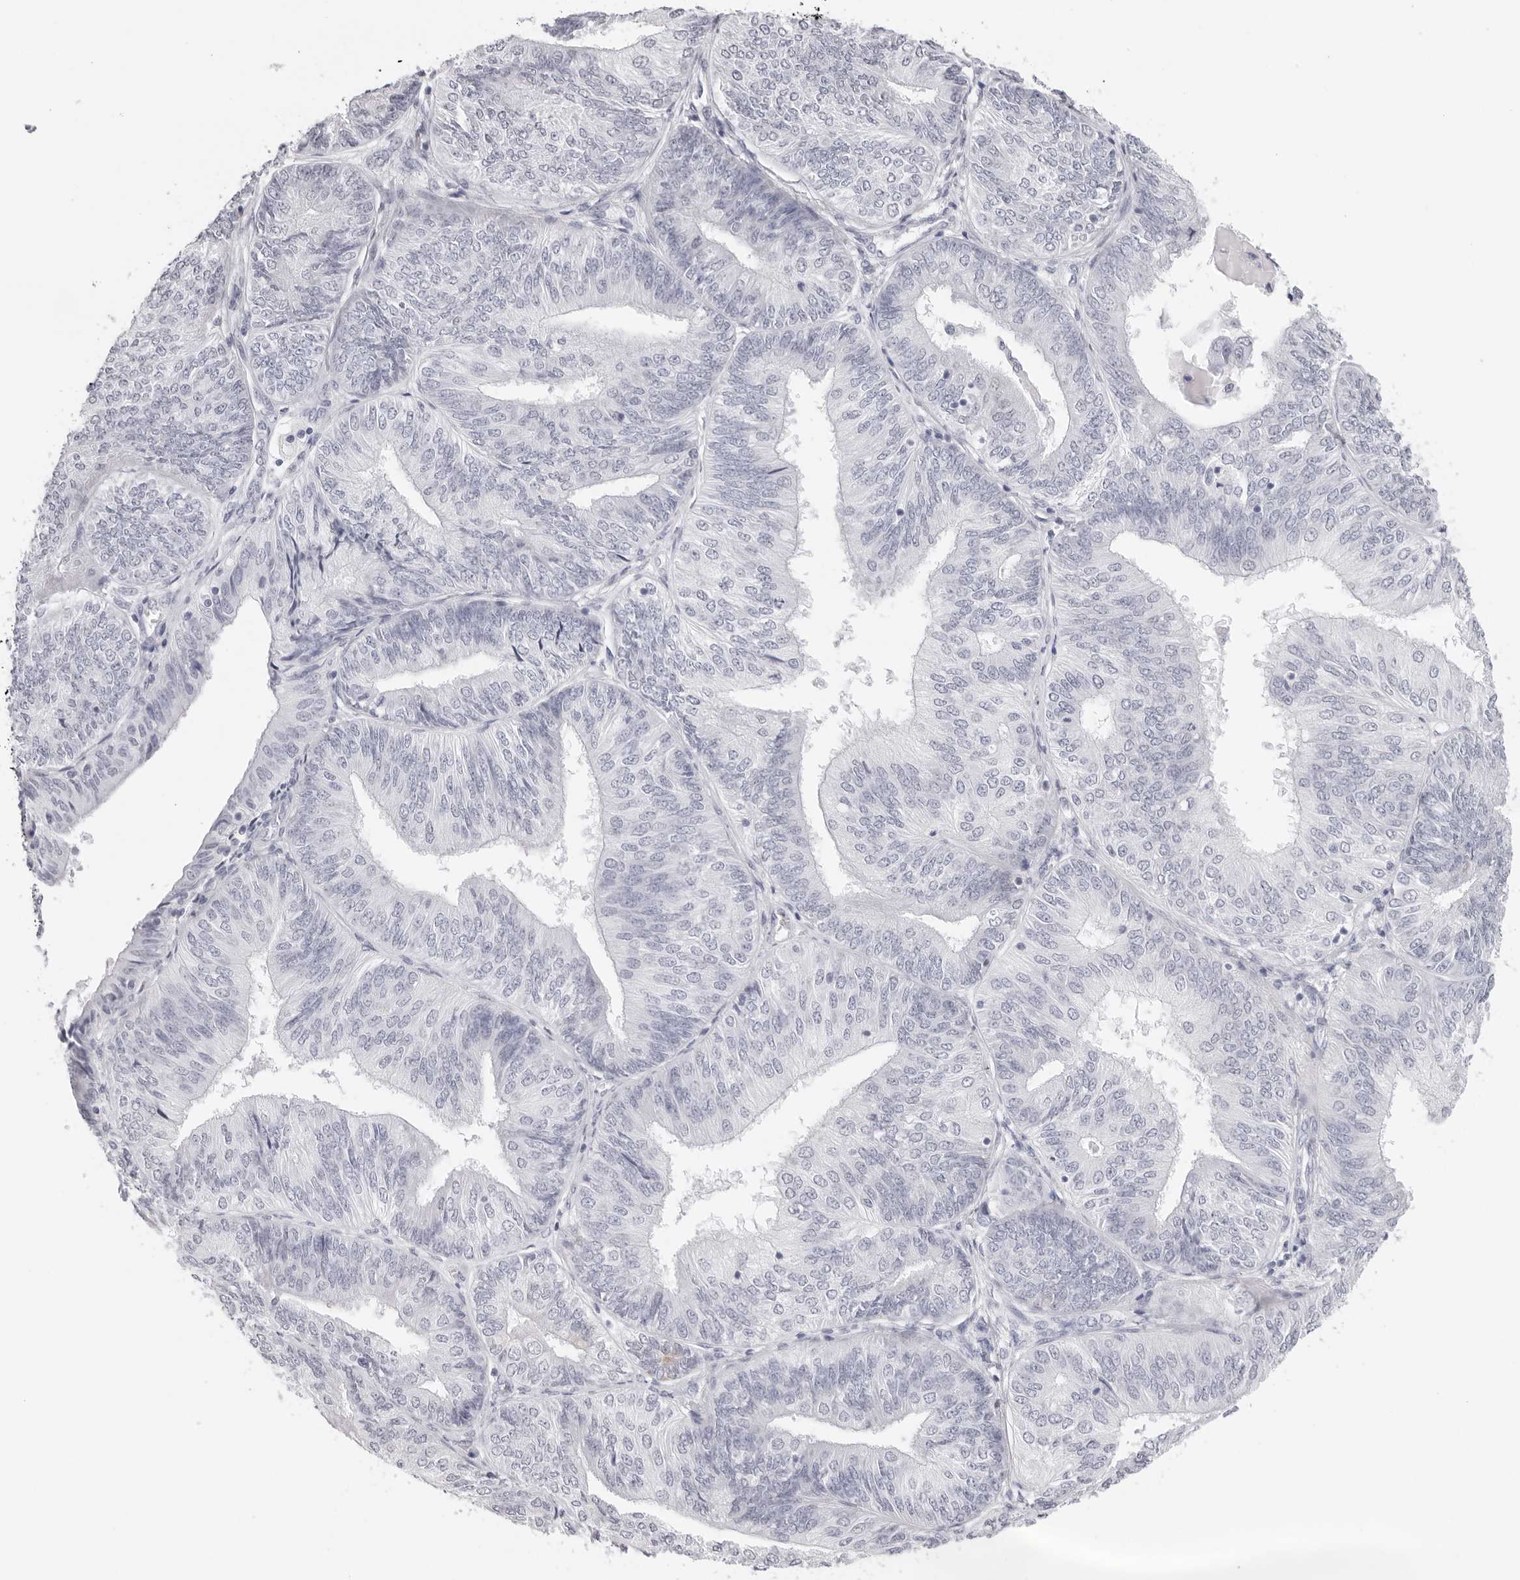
{"staining": {"intensity": "negative", "quantity": "none", "location": "none"}, "tissue": "endometrial cancer", "cell_type": "Tumor cells", "image_type": "cancer", "snomed": [{"axis": "morphology", "description": "Adenocarcinoma, NOS"}, {"axis": "topography", "description": "Endometrium"}], "caption": "Immunohistochemistry of human endometrial adenocarcinoma displays no staining in tumor cells. (Immunohistochemistry, brightfield microscopy, high magnification).", "gene": "CST5", "patient": {"sex": "female", "age": 58}}